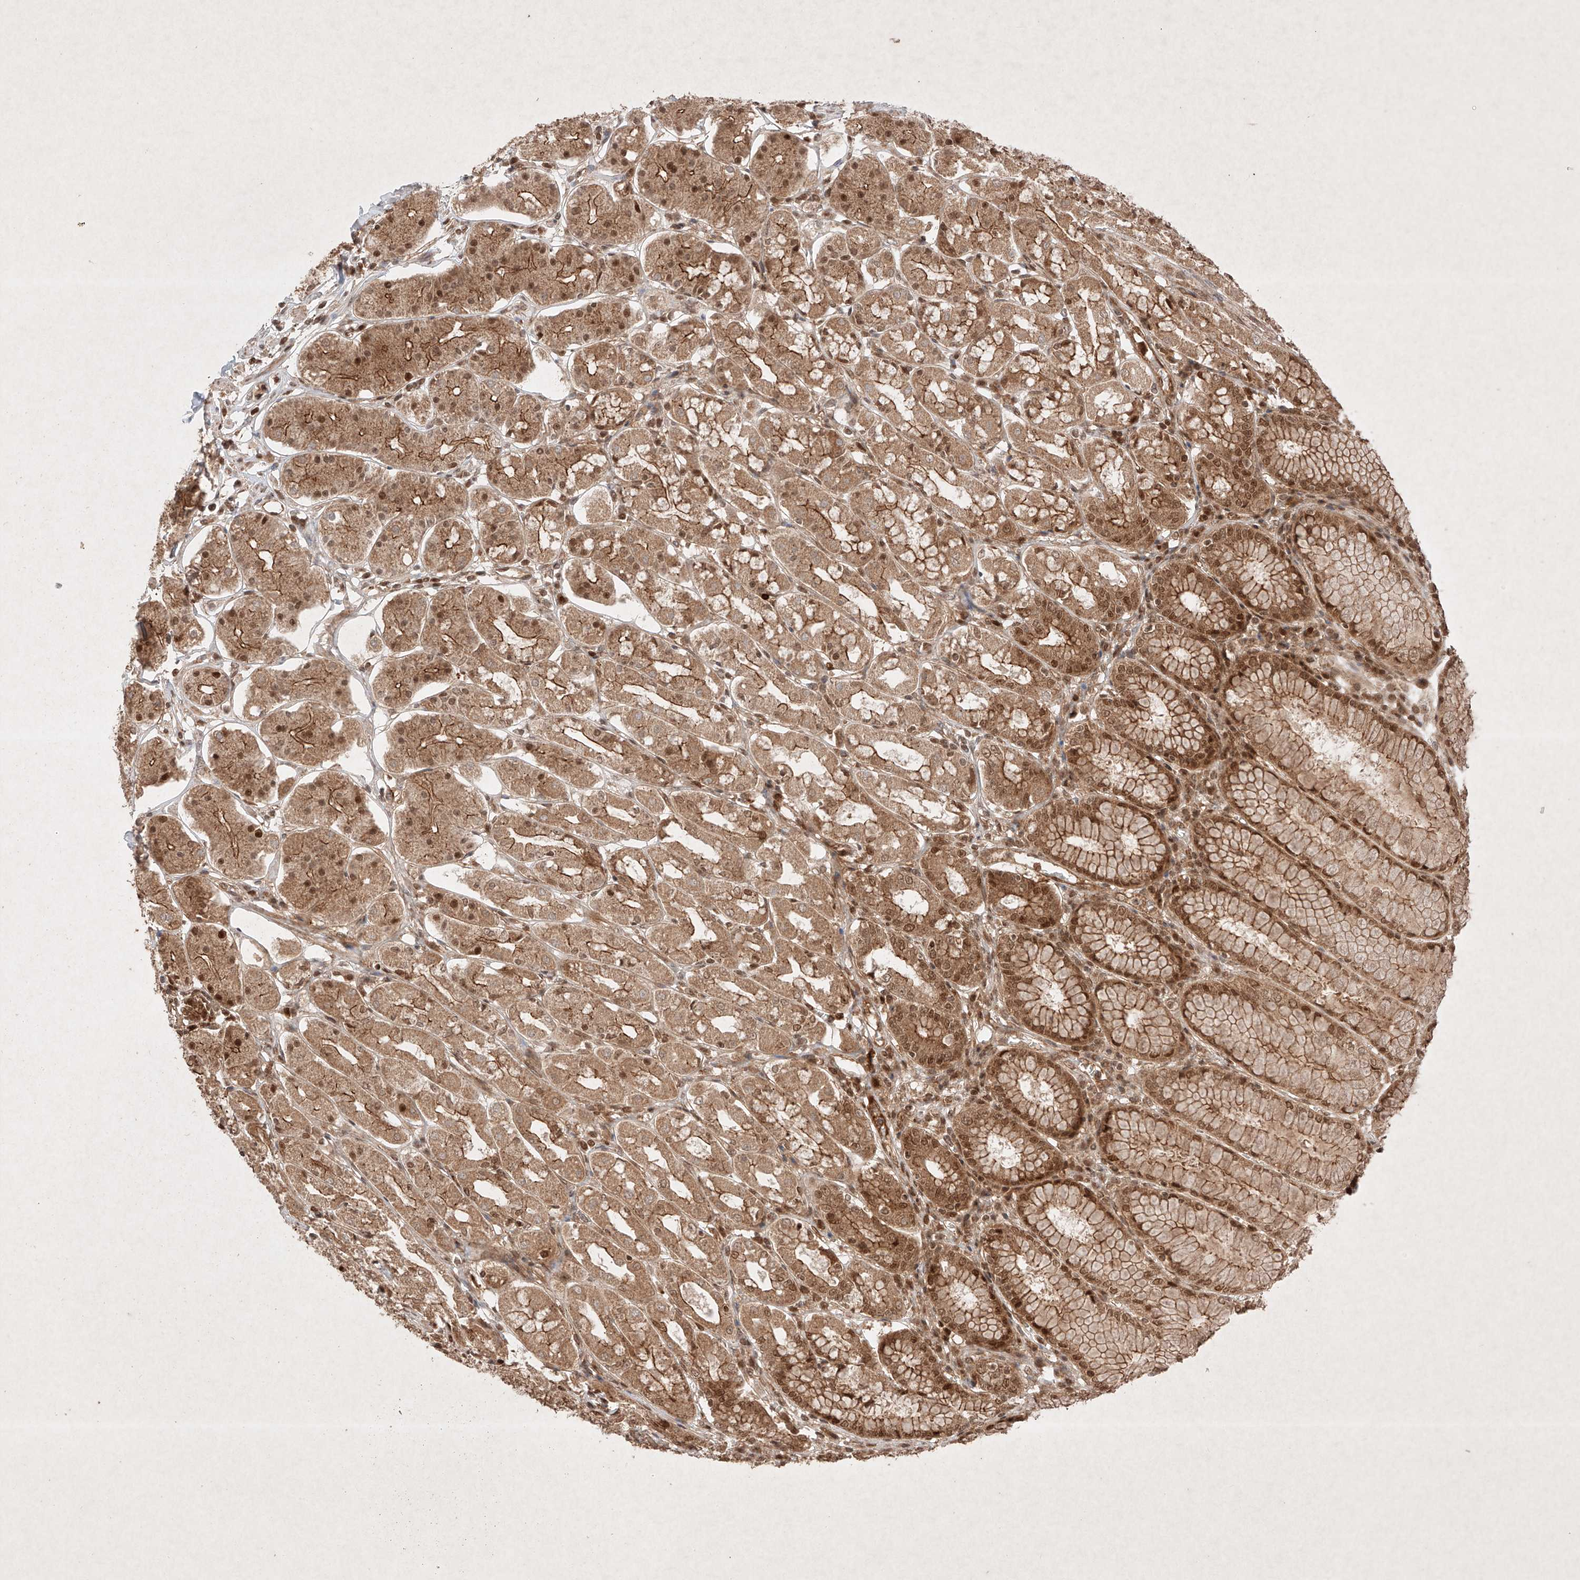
{"staining": {"intensity": "moderate", "quantity": ">75%", "location": "cytoplasmic/membranous,nuclear"}, "tissue": "stomach", "cell_type": "Glandular cells", "image_type": "normal", "snomed": [{"axis": "morphology", "description": "Normal tissue, NOS"}, {"axis": "topography", "description": "Stomach, lower"}], "caption": "Glandular cells exhibit medium levels of moderate cytoplasmic/membranous,nuclear staining in approximately >75% of cells in normal stomach. (brown staining indicates protein expression, while blue staining denotes nuclei).", "gene": "RNF31", "patient": {"sex": "female", "age": 56}}